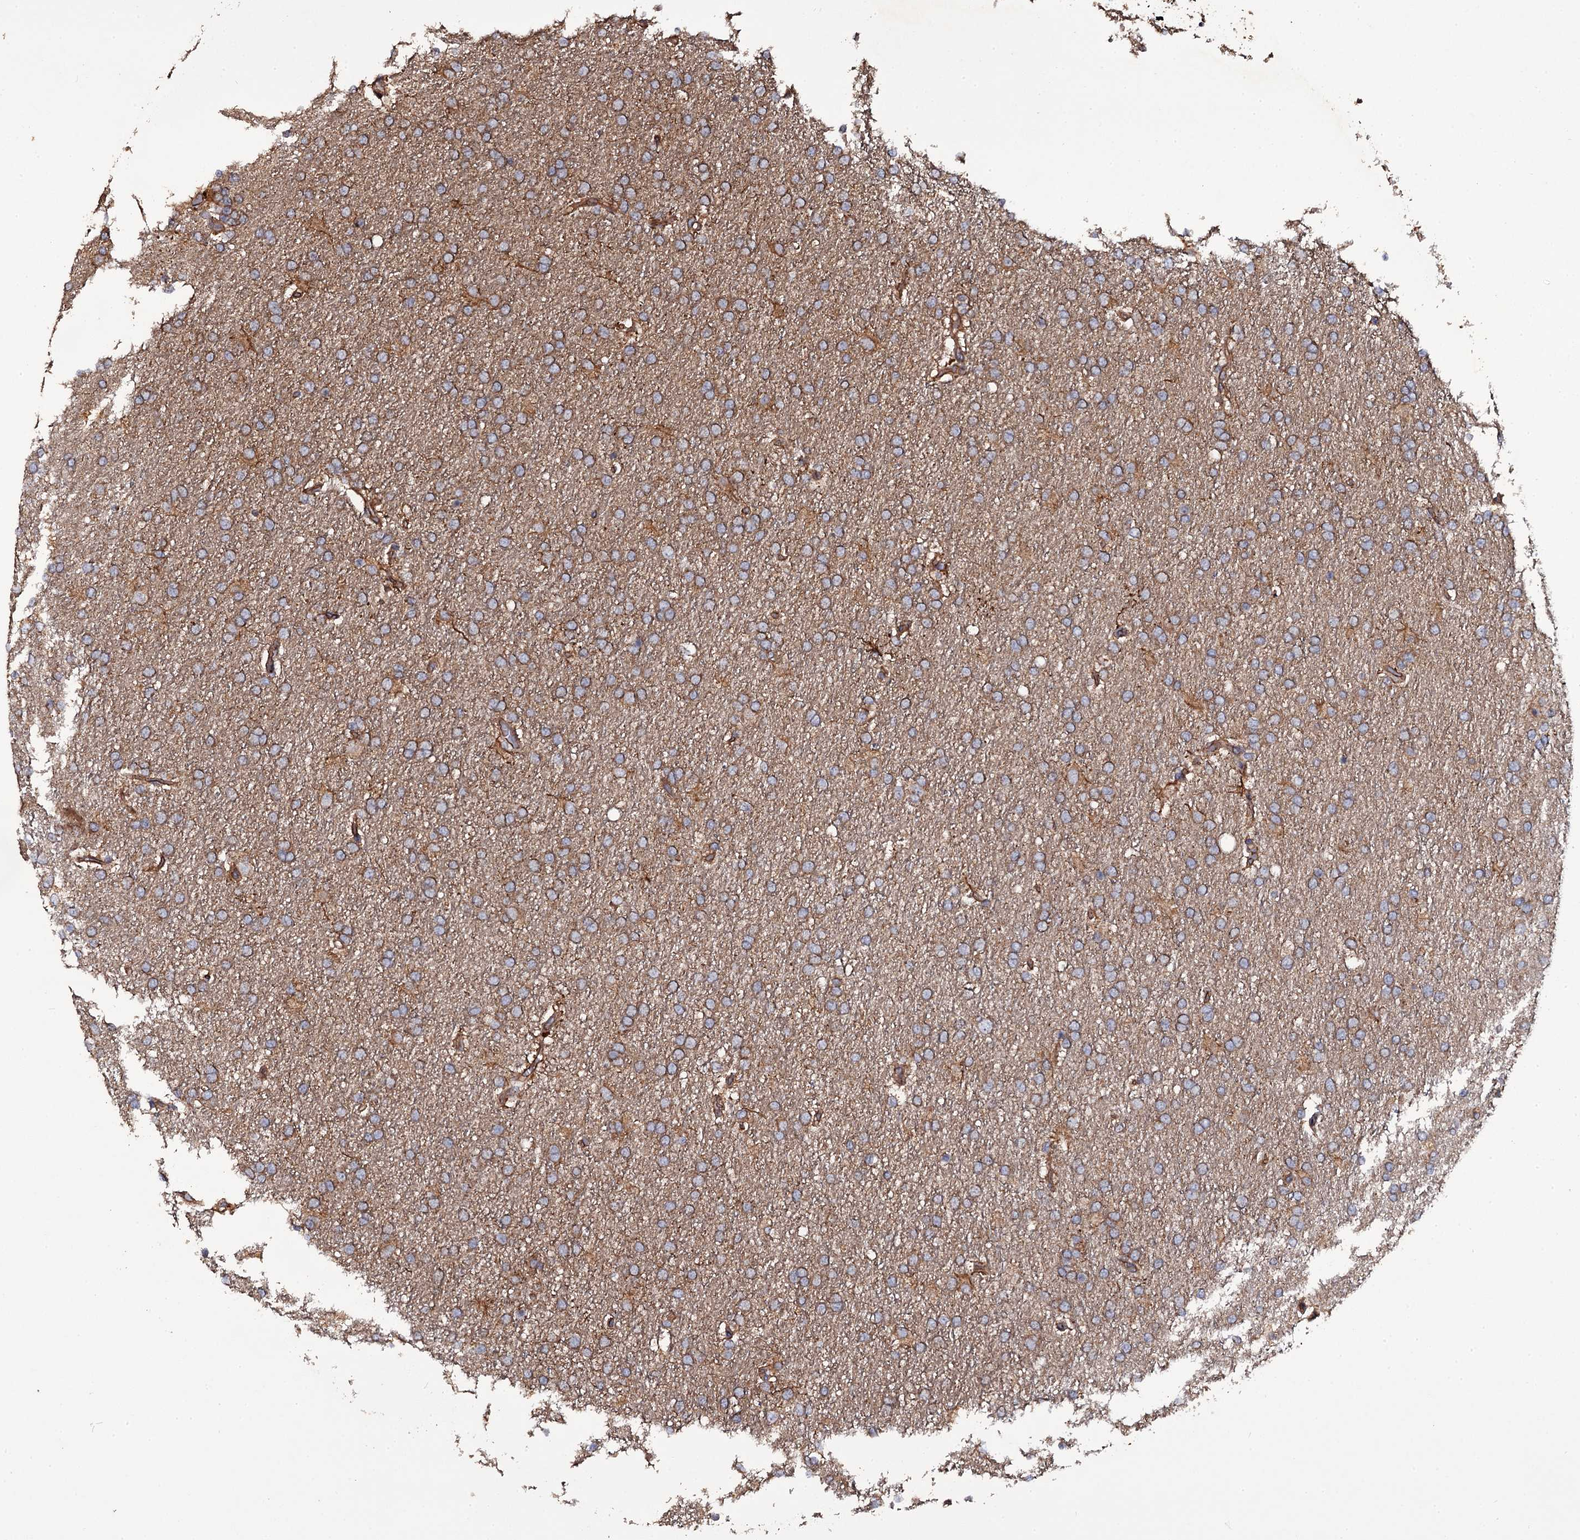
{"staining": {"intensity": "moderate", "quantity": ">75%", "location": "cytoplasmic/membranous"}, "tissue": "glioma", "cell_type": "Tumor cells", "image_type": "cancer", "snomed": [{"axis": "morphology", "description": "Glioma, malignant, High grade"}, {"axis": "topography", "description": "Brain"}], "caption": "Malignant glioma (high-grade) tissue reveals moderate cytoplasmic/membranous staining in approximately >75% of tumor cells", "gene": "TTC23", "patient": {"sex": "male", "age": 72}}